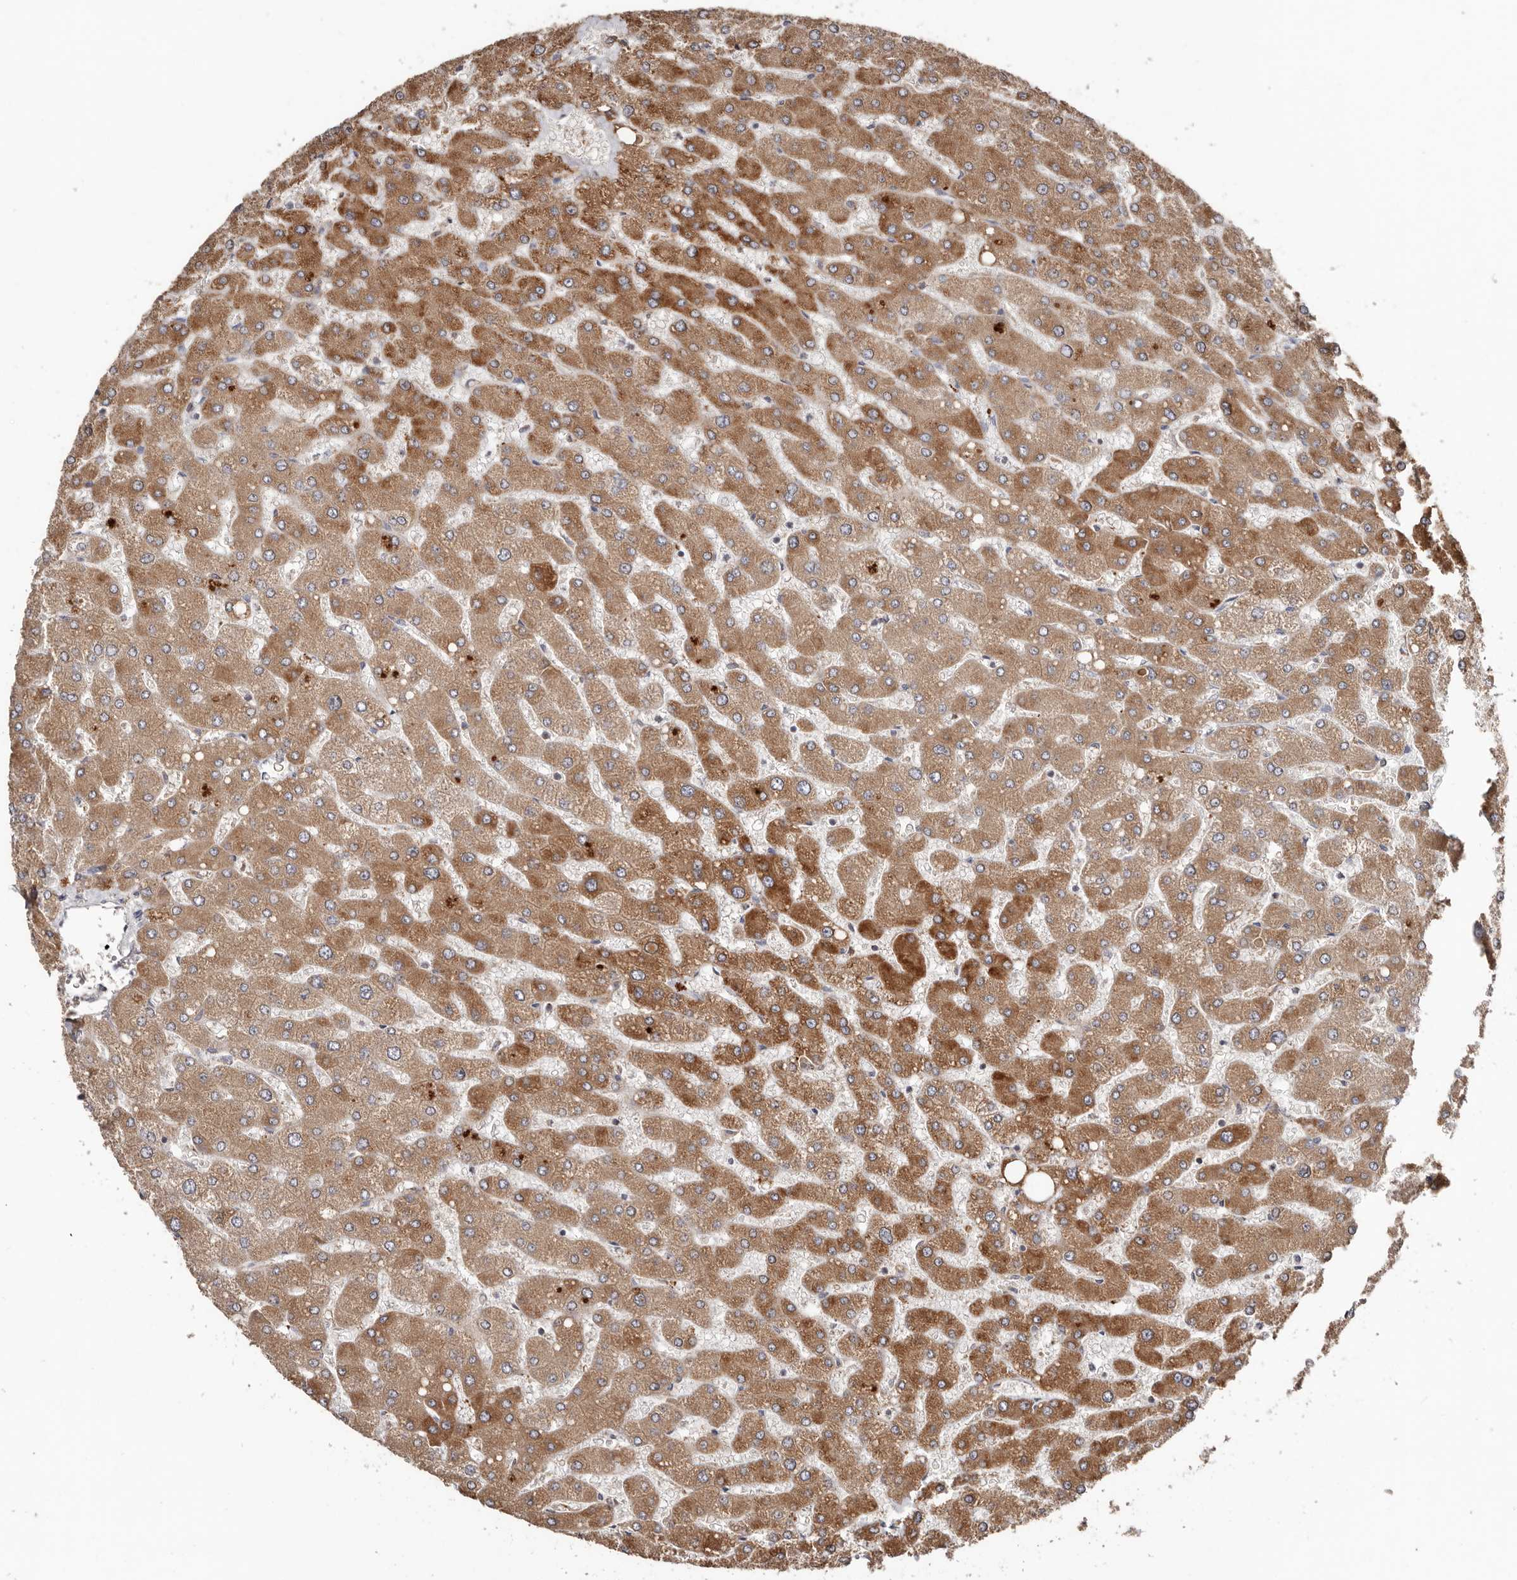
{"staining": {"intensity": "negative", "quantity": "none", "location": "none"}, "tissue": "liver", "cell_type": "Cholangiocytes", "image_type": "normal", "snomed": [{"axis": "morphology", "description": "Normal tissue, NOS"}, {"axis": "topography", "description": "Liver"}], "caption": "Cholangiocytes show no significant protein positivity in normal liver.", "gene": "SLC39A2", "patient": {"sex": "male", "age": 55}}